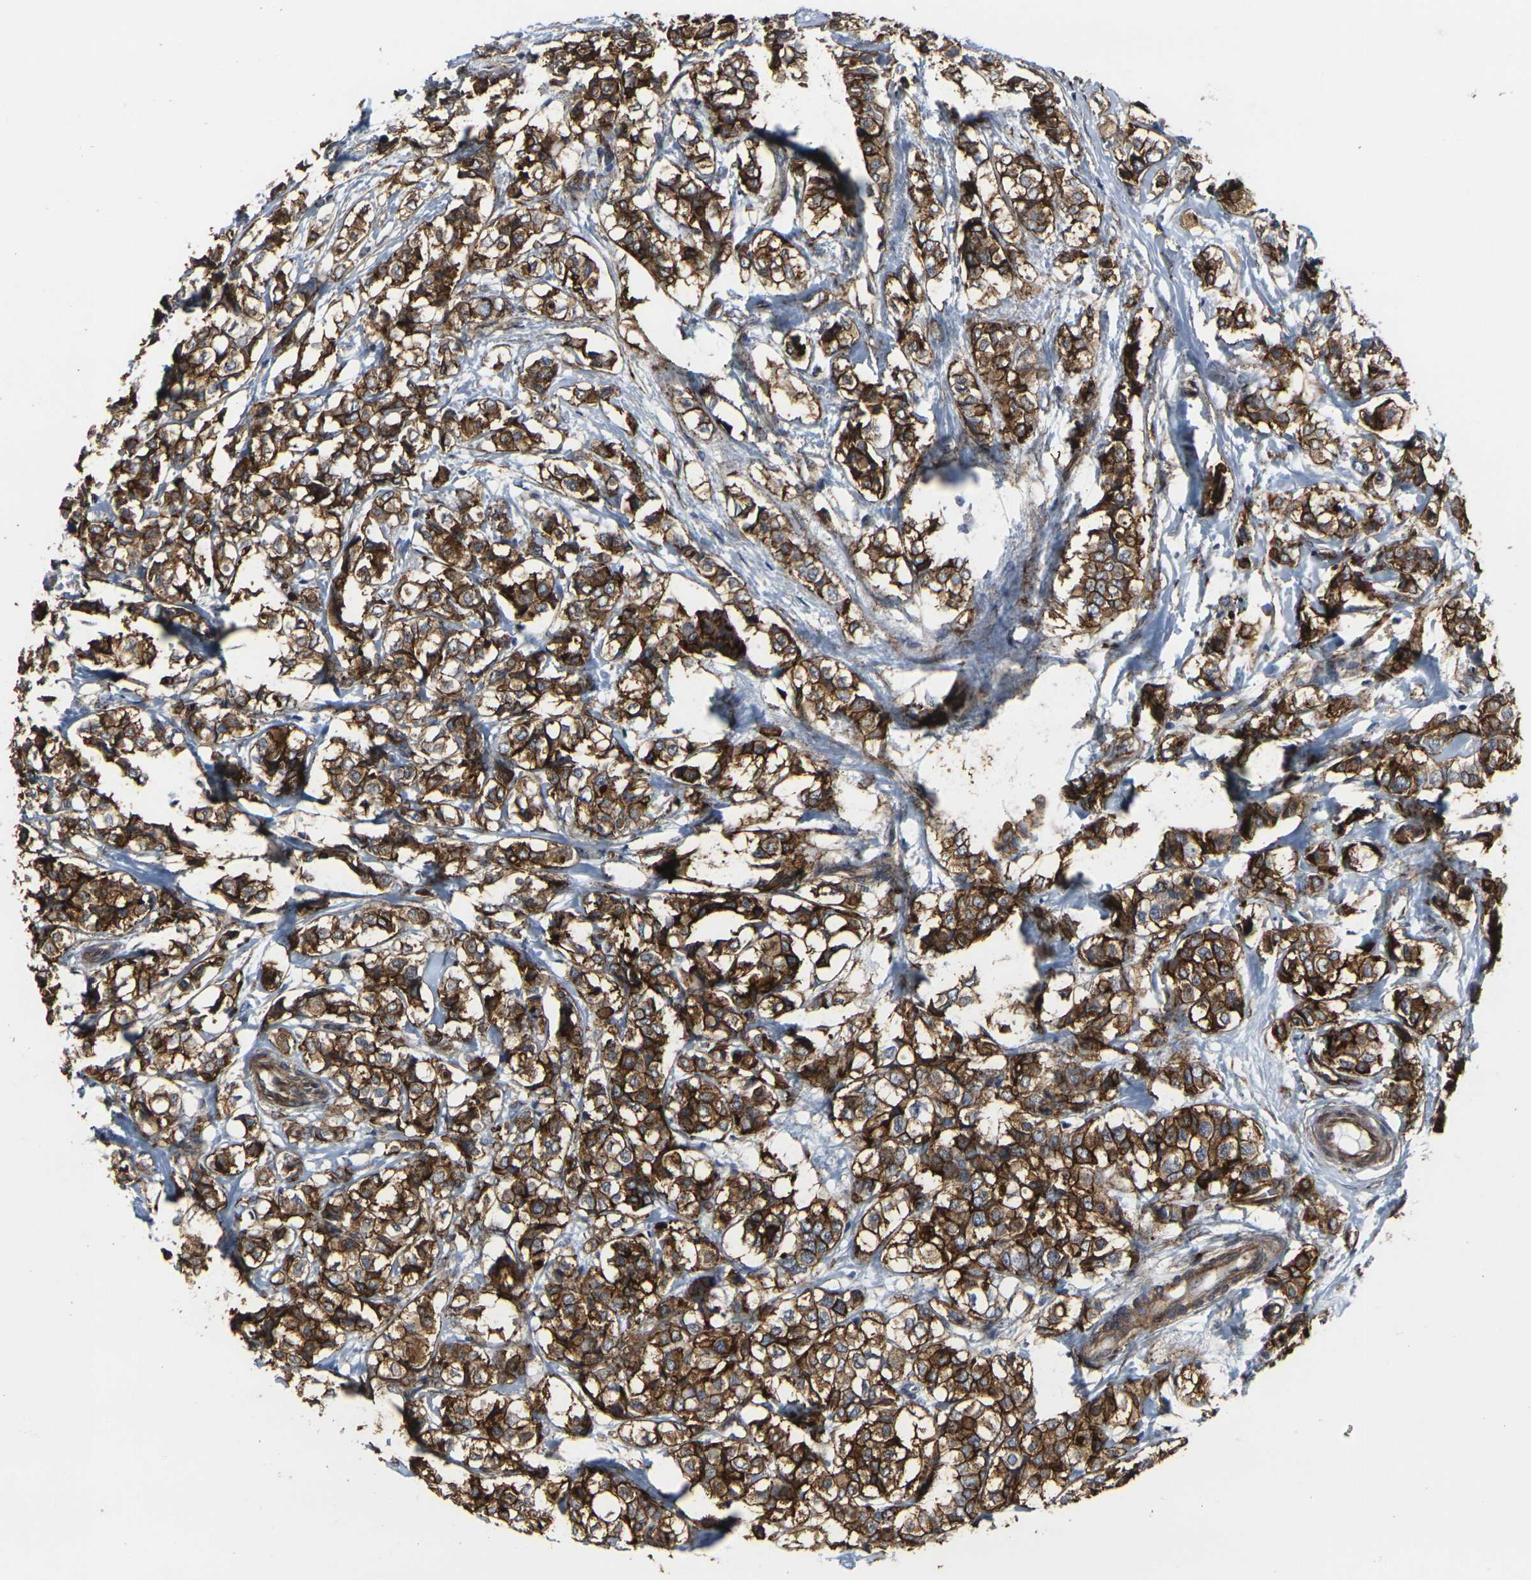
{"staining": {"intensity": "strong", "quantity": ">75%", "location": "cytoplasmic/membranous"}, "tissue": "breast cancer", "cell_type": "Tumor cells", "image_type": "cancer", "snomed": [{"axis": "morphology", "description": "Lobular carcinoma"}, {"axis": "topography", "description": "Breast"}], "caption": "Immunohistochemistry (IHC) (DAB) staining of human breast cancer (lobular carcinoma) exhibits strong cytoplasmic/membranous protein positivity in about >75% of tumor cells.", "gene": "MYOF", "patient": {"sex": "female", "age": 60}}